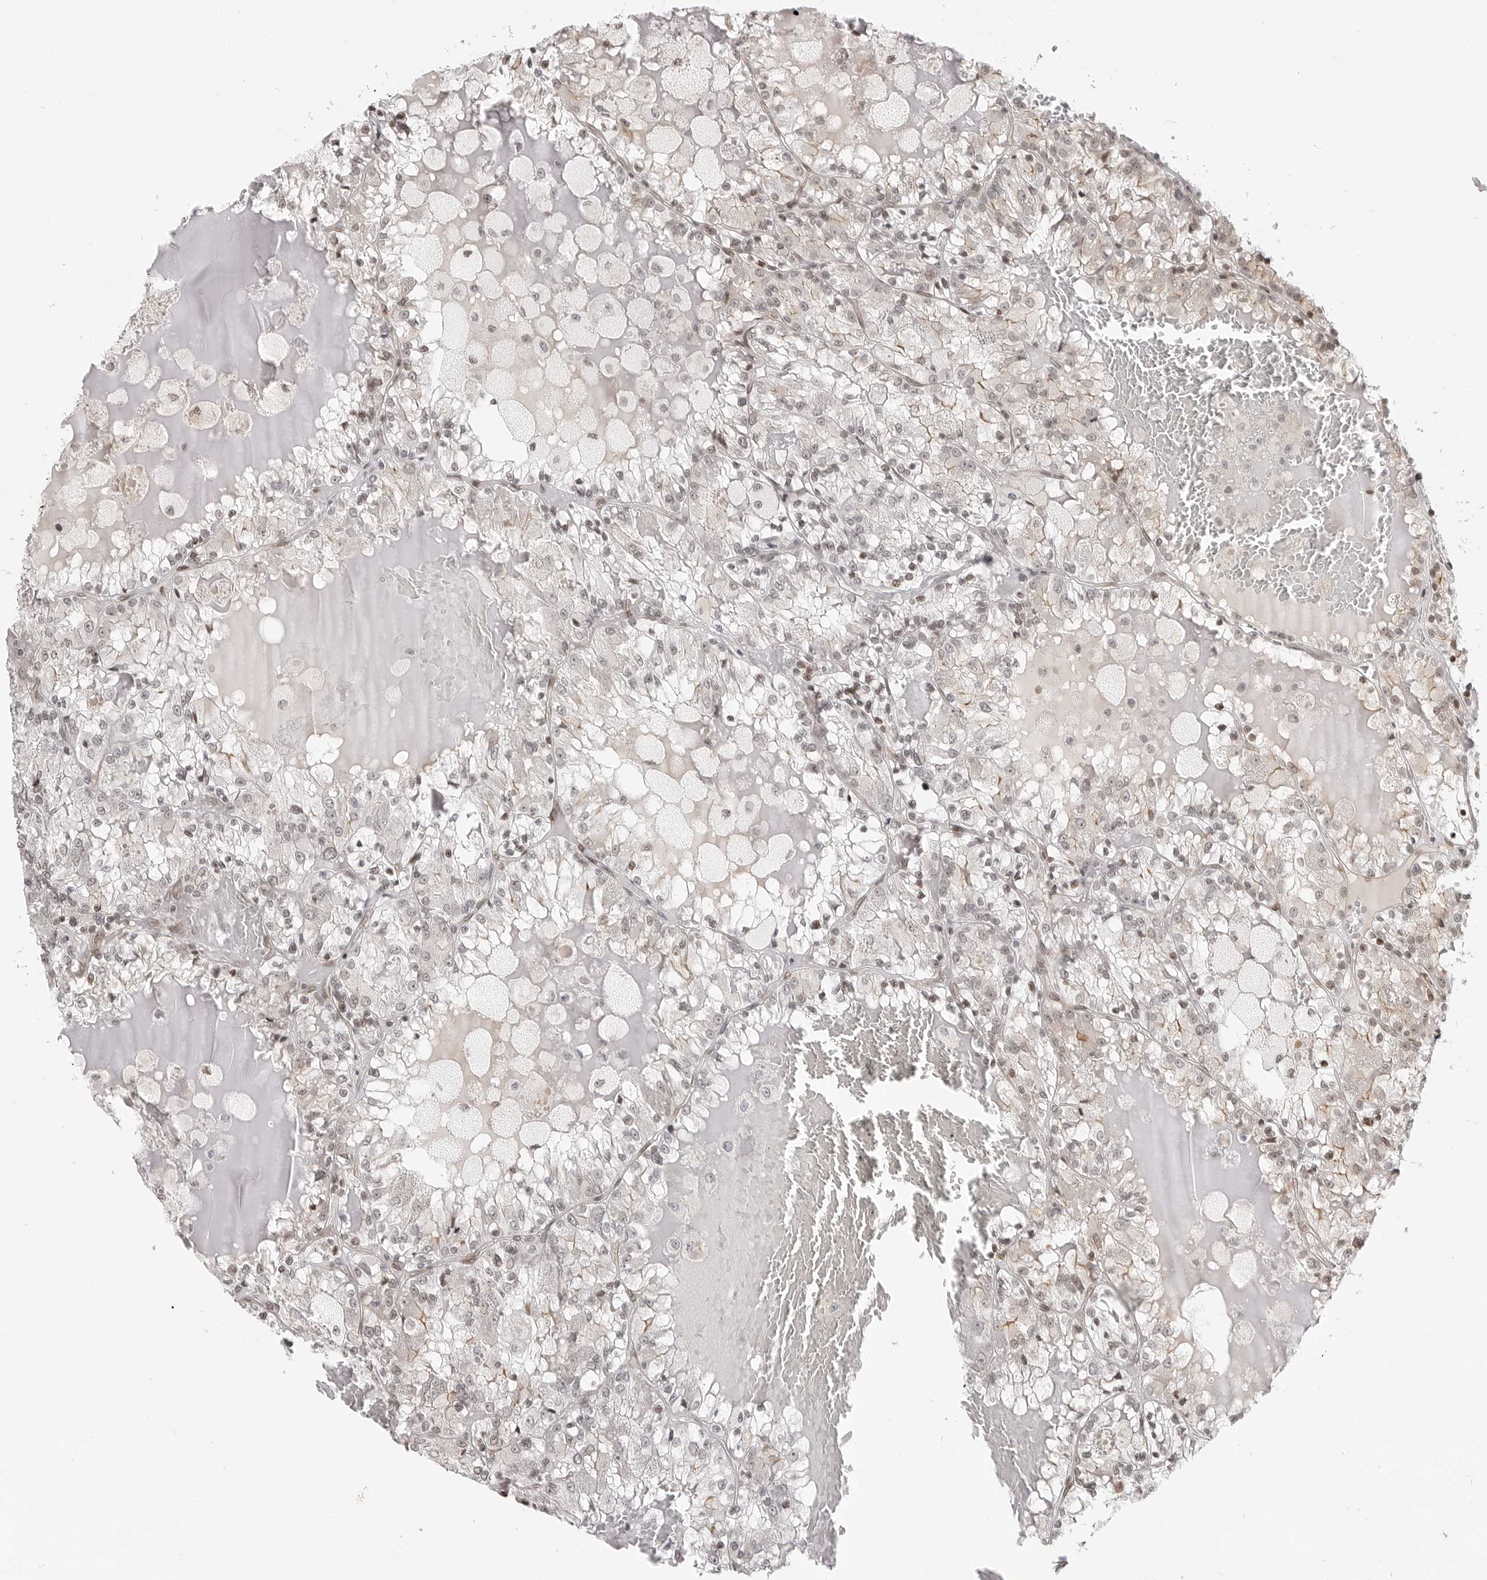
{"staining": {"intensity": "moderate", "quantity": "<25%", "location": "nuclear"}, "tissue": "renal cancer", "cell_type": "Tumor cells", "image_type": "cancer", "snomed": [{"axis": "morphology", "description": "Adenocarcinoma, NOS"}, {"axis": "topography", "description": "Kidney"}], "caption": "Immunohistochemical staining of human adenocarcinoma (renal) shows moderate nuclear protein expression in about <25% of tumor cells.", "gene": "C8orf33", "patient": {"sex": "female", "age": 56}}